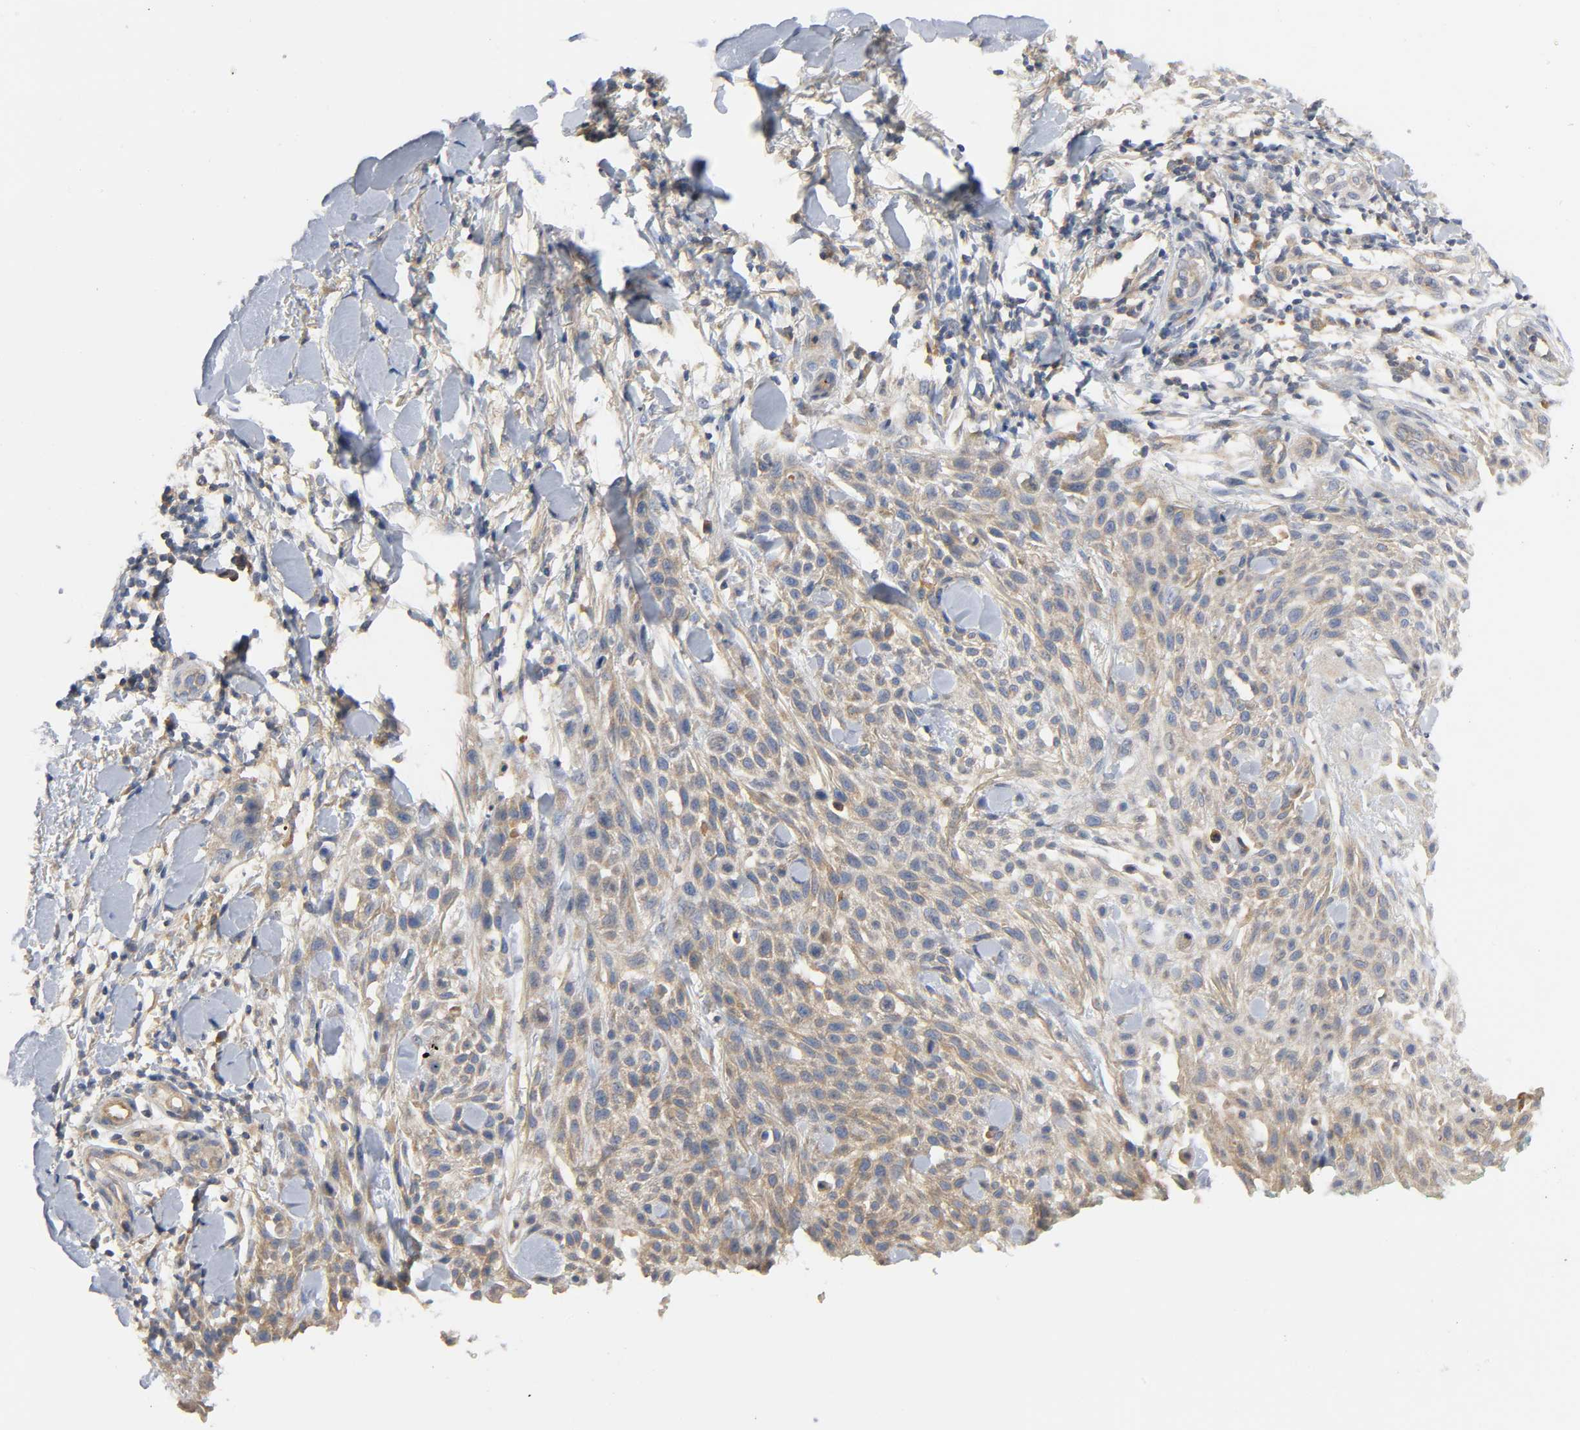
{"staining": {"intensity": "moderate", "quantity": ">75%", "location": "cytoplasmic/membranous"}, "tissue": "skin cancer", "cell_type": "Tumor cells", "image_type": "cancer", "snomed": [{"axis": "morphology", "description": "Squamous cell carcinoma, NOS"}, {"axis": "topography", "description": "Skin"}], "caption": "Skin squamous cell carcinoma stained with a protein marker shows moderate staining in tumor cells.", "gene": "HDAC6", "patient": {"sex": "female", "age": 42}}